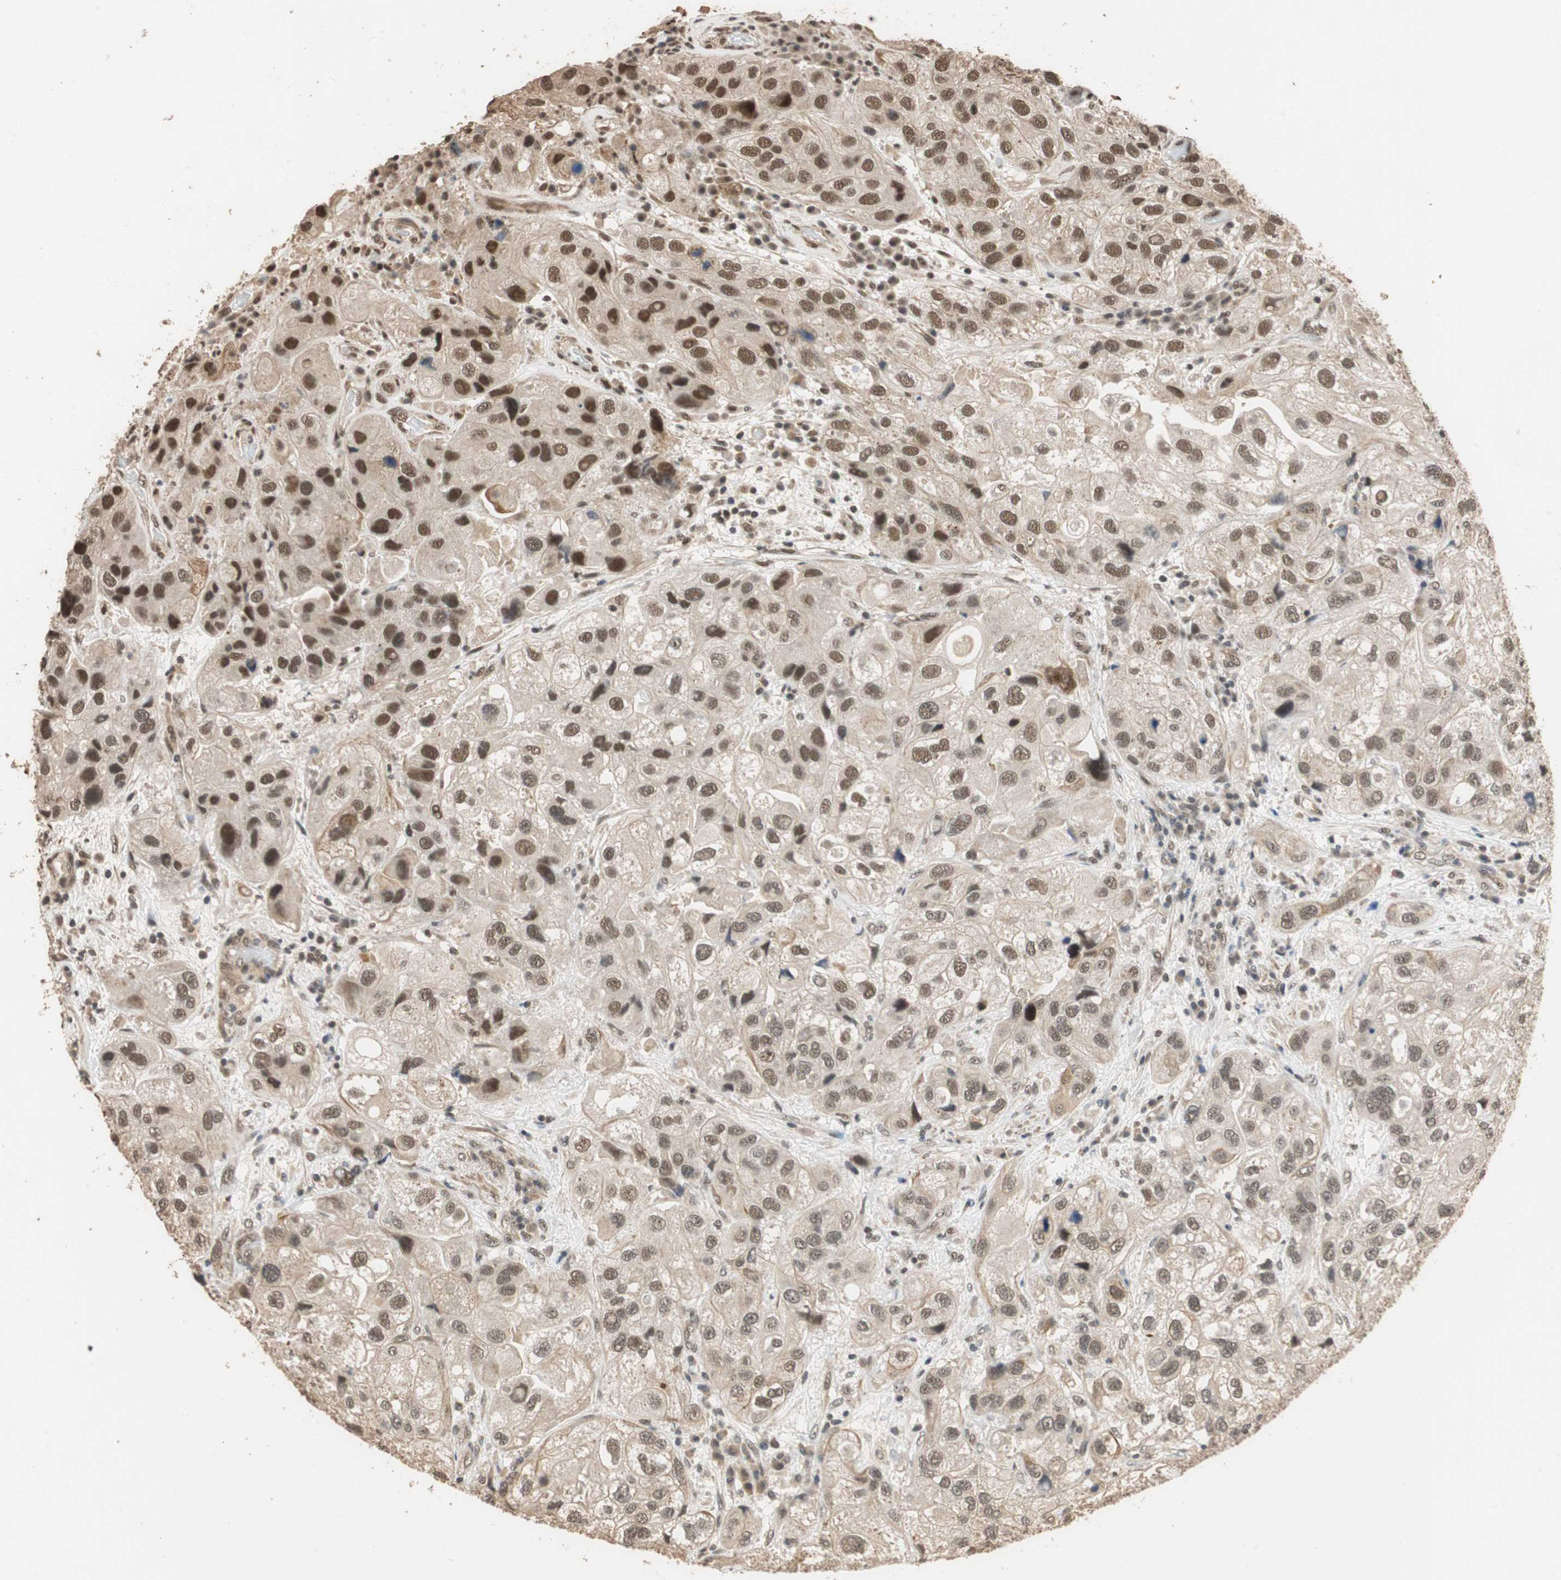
{"staining": {"intensity": "moderate", "quantity": ">75%", "location": "cytoplasmic/membranous,nuclear"}, "tissue": "urothelial cancer", "cell_type": "Tumor cells", "image_type": "cancer", "snomed": [{"axis": "morphology", "description": "Urothelial carcinoma, High grade"}, {"axis": "topography", "description": "Urinary bladder"}], "caption": "High-power microscopy captured an immunohistochemistry (IHC) histopathology image of urothelial cancer, revealing moderate cytoplasmic/membranous and nuclear positivity in about >75% of tumor cells.", "gene": "CDC5L", "patient": {"sex": "female", "age": 64}}